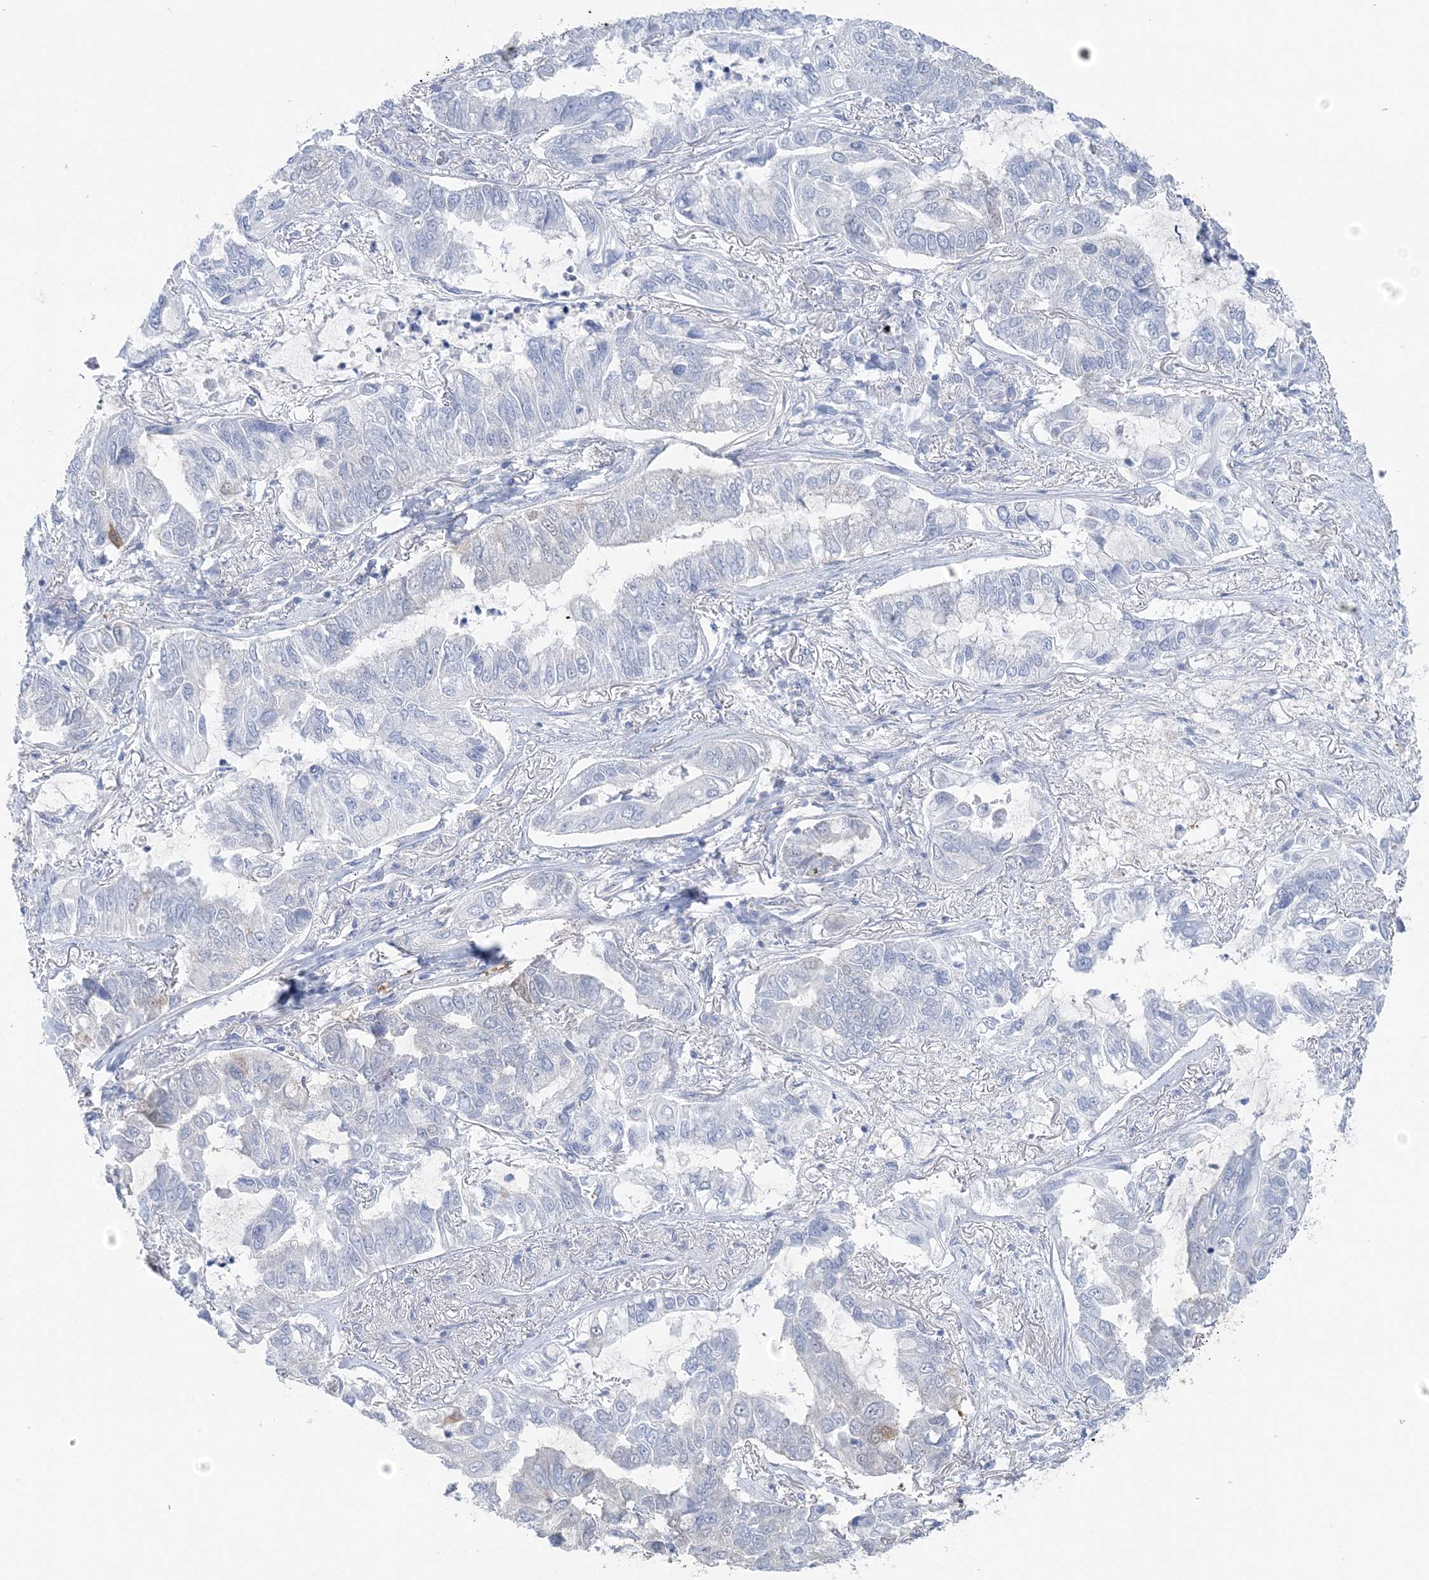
{"staining": {"intensity": "negative", "quantity": "none", "location": "none"}, "tissue": "lung cancer", "cell_type": "Tumor cells", "image_type": "cancer", "snomed": [{"axis": "morphology", "description": "Adenocarcinoma, NOS"}, {"axis": "topography", "description": "Lung"}], "caption": "The image displays no significant positivity in tumor cells of lung cancer (adenocarcinoma).", "gene": "HMGCS1", "patient": {"sex": "male", "age": 64}}